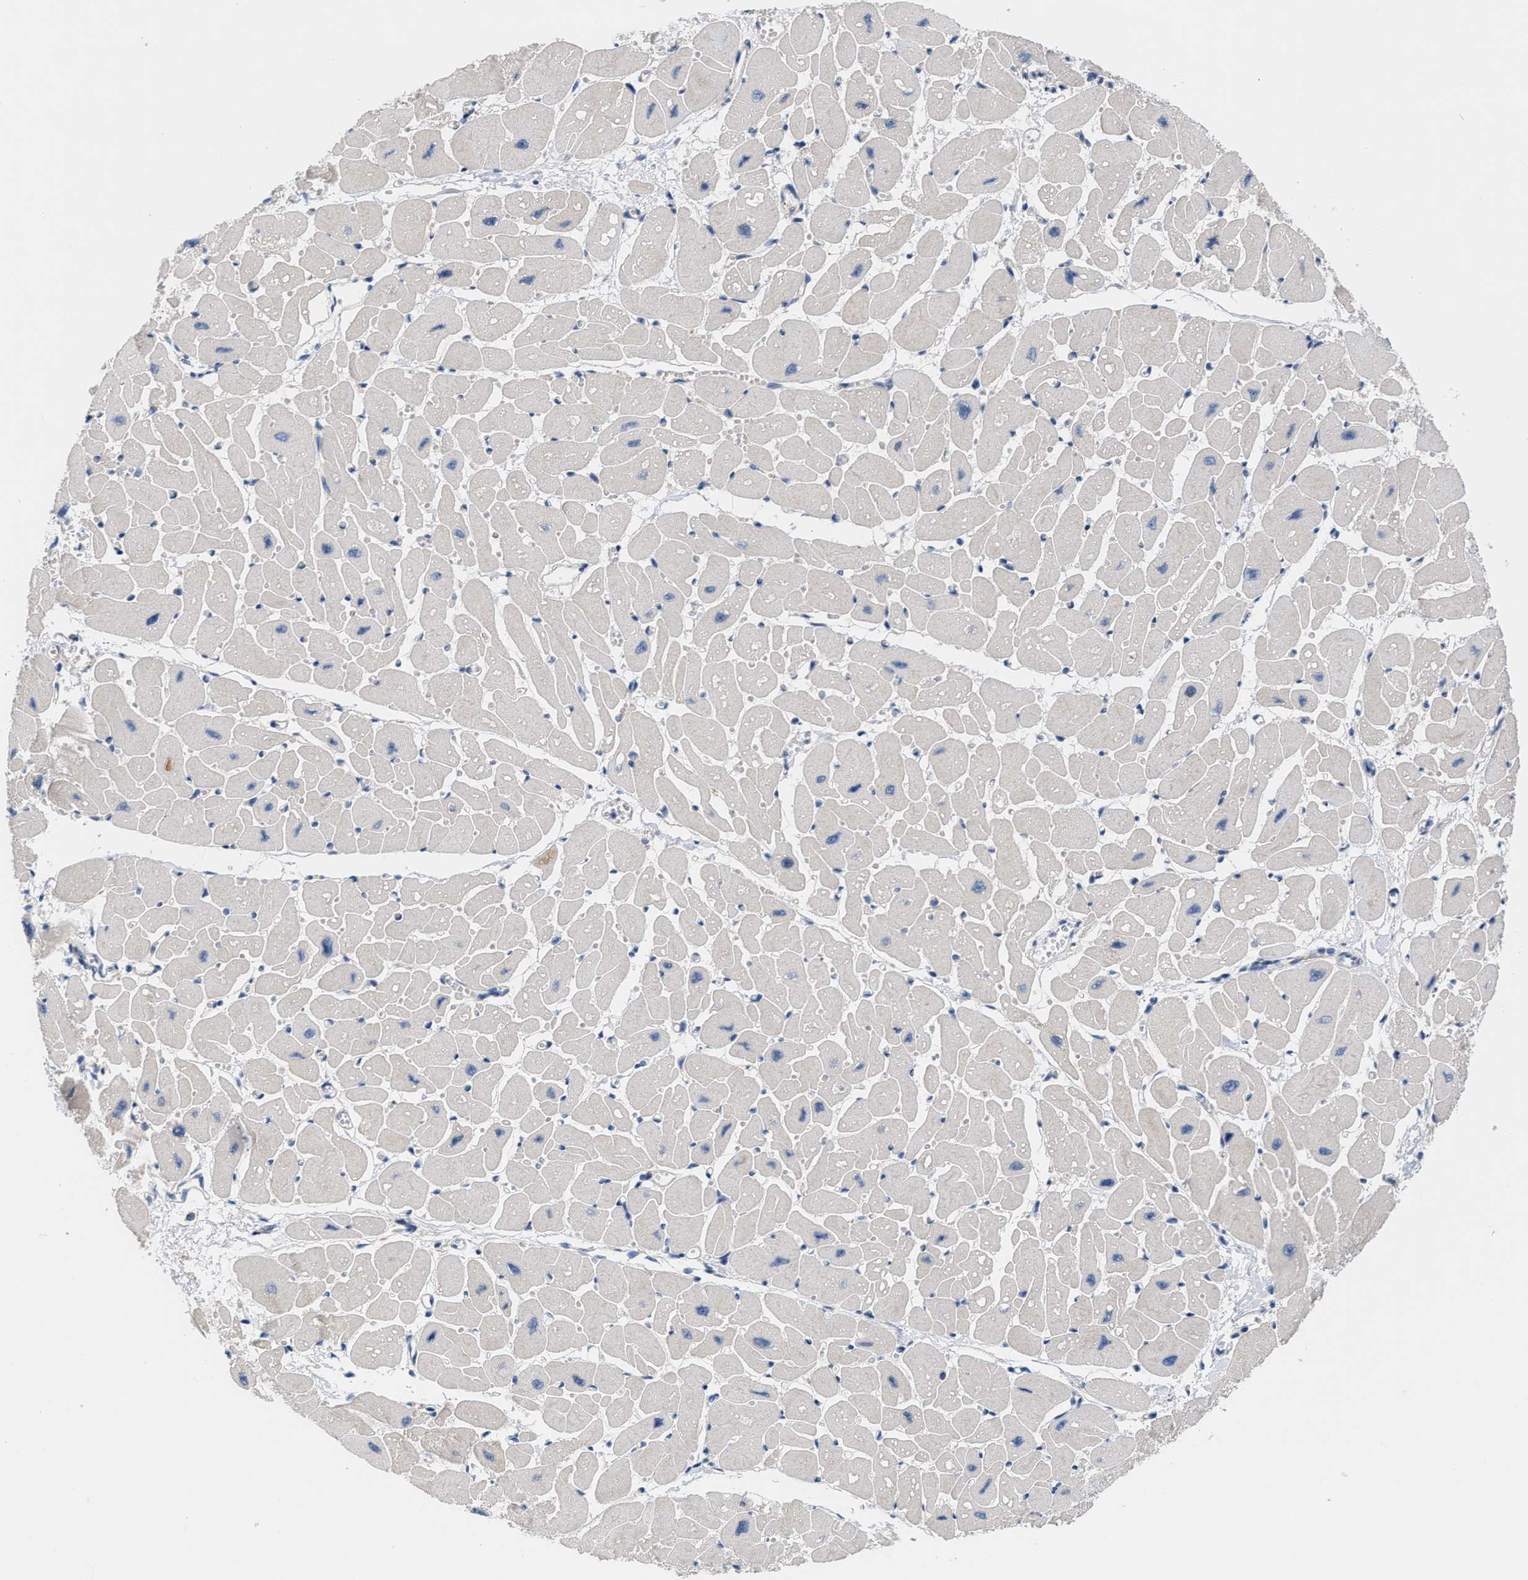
{"staining": {"intensity": "weak", "quantity": "<25%", "location": "cytoplasmic/membranous"}, "tissue": "heart muscle", "cell_type": "Cardiomyocytes", "image_type": "normal", "snomed": [{"axis": "morphology", "description": "Normal tissue, NOS"}, {"axis": "topography", "description": "Heart"}], "caption": "Protein analysis of unremarkable heart muscle demonstrates no significant positivity in cardiomyocytes. The staining was performed using DAB to visualize the protein expression in brown, while the nuclei were stained in blue with hematoxylin (Magnification: 20x).", "gene": "TFPI", "patient": {"sex": "female", "age": 54}}